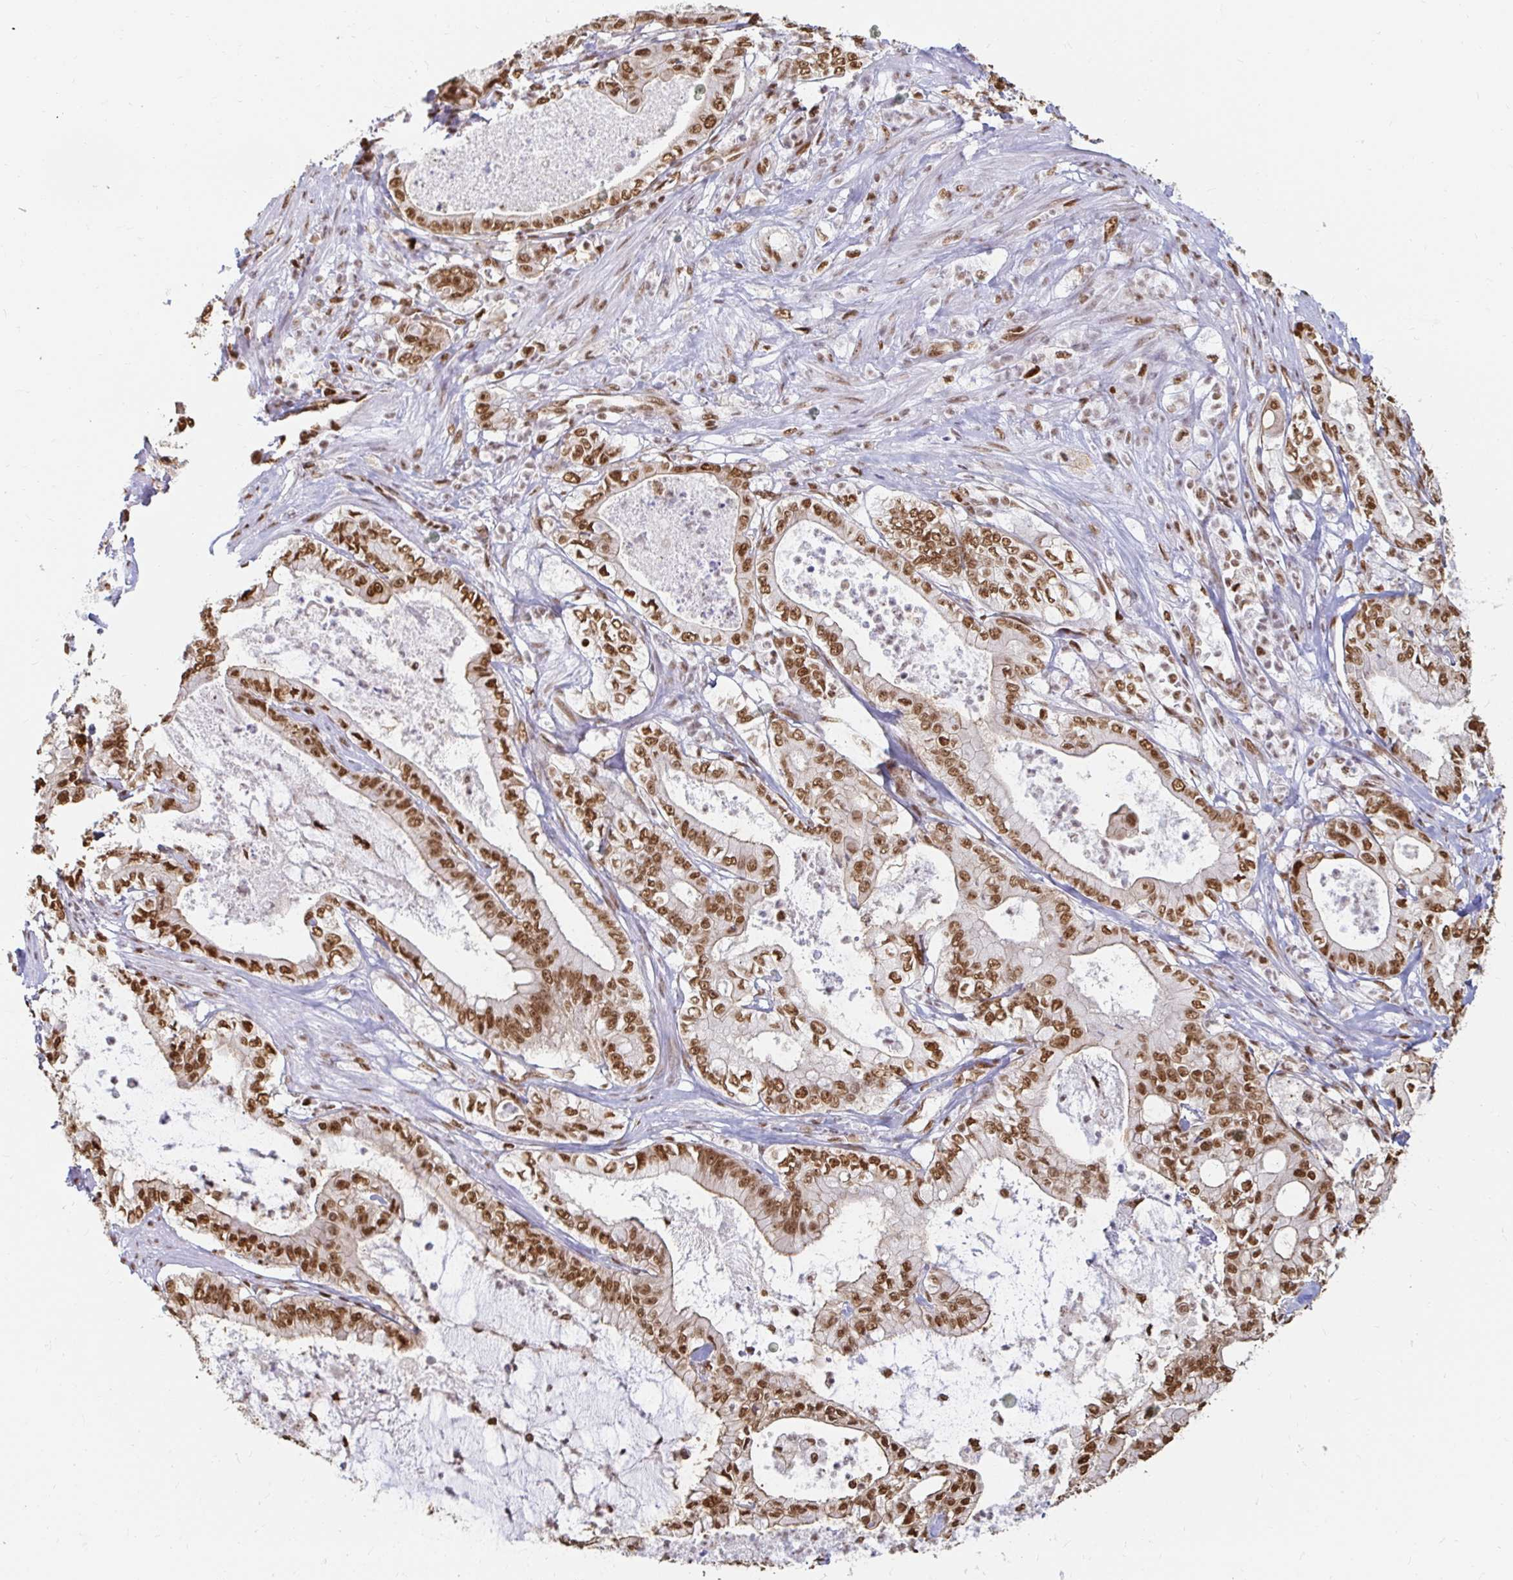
{"staining": {"intensity": "strong", "quantity": ">75%", "location": "nuclear"}, "tissue": "pancreatic cancer", "cell_type": "Tumor cells", "image_type": "cancer", "snomed": [{"axis": "morphology", "description": "Adenocarcinoma, NOS"}, {"axis": "topography", "description": "Pancreas"}], "caption": "Immunohistochemistry histopathology image of neoplastic tissue: adenocarcinoma (pancreatic) stained using immunohistochemistry (IHC) exhibits high levels of strong protein expression localized specifically in the nuclear of tumor cells, appearing as a nuclear brown color.", "gene": "HNRNPU", "patient": {"sex": "male", "age": 71}}